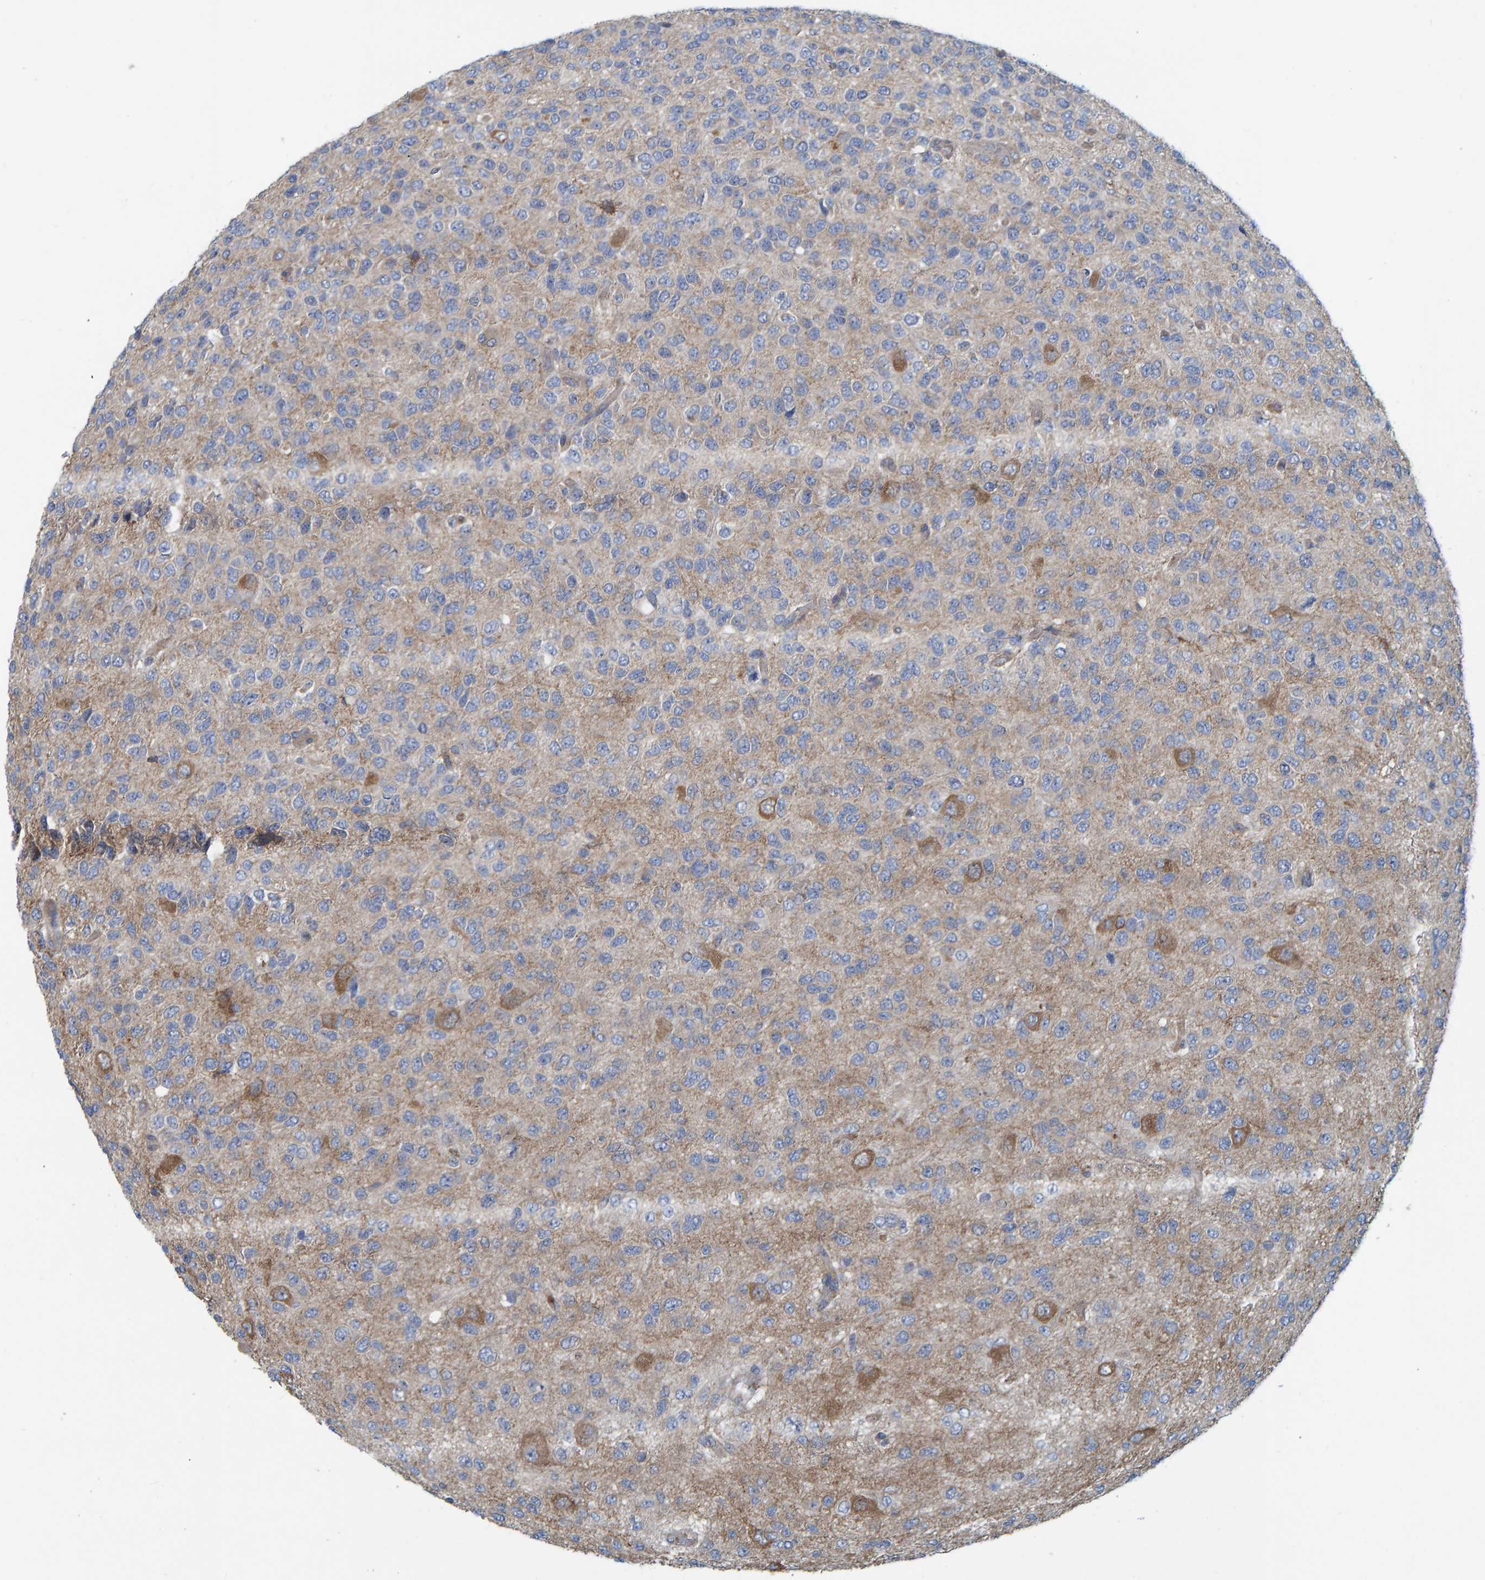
{"staining": {"intensity": "weak", "quantity": "25%-75%", "location": "cytoplasmic/membranous"}, "tissue": "glioma", "cell_type": "Tumor cells", "image_type": "cancer", "snomed": [{"axis": "morphology", "description": "Glioma, malignant, High grade"}, {"axis": "topography", "description": "pancreas cauda"}], "caption": "A low amount of weak cytoplasmic/membranous positivity is seen in about 25%-75% of tumor cells in malignant high-grade glioma tissue.", "gene": "LRSAM1", "patient": {"sex": "male", "age": 60}}